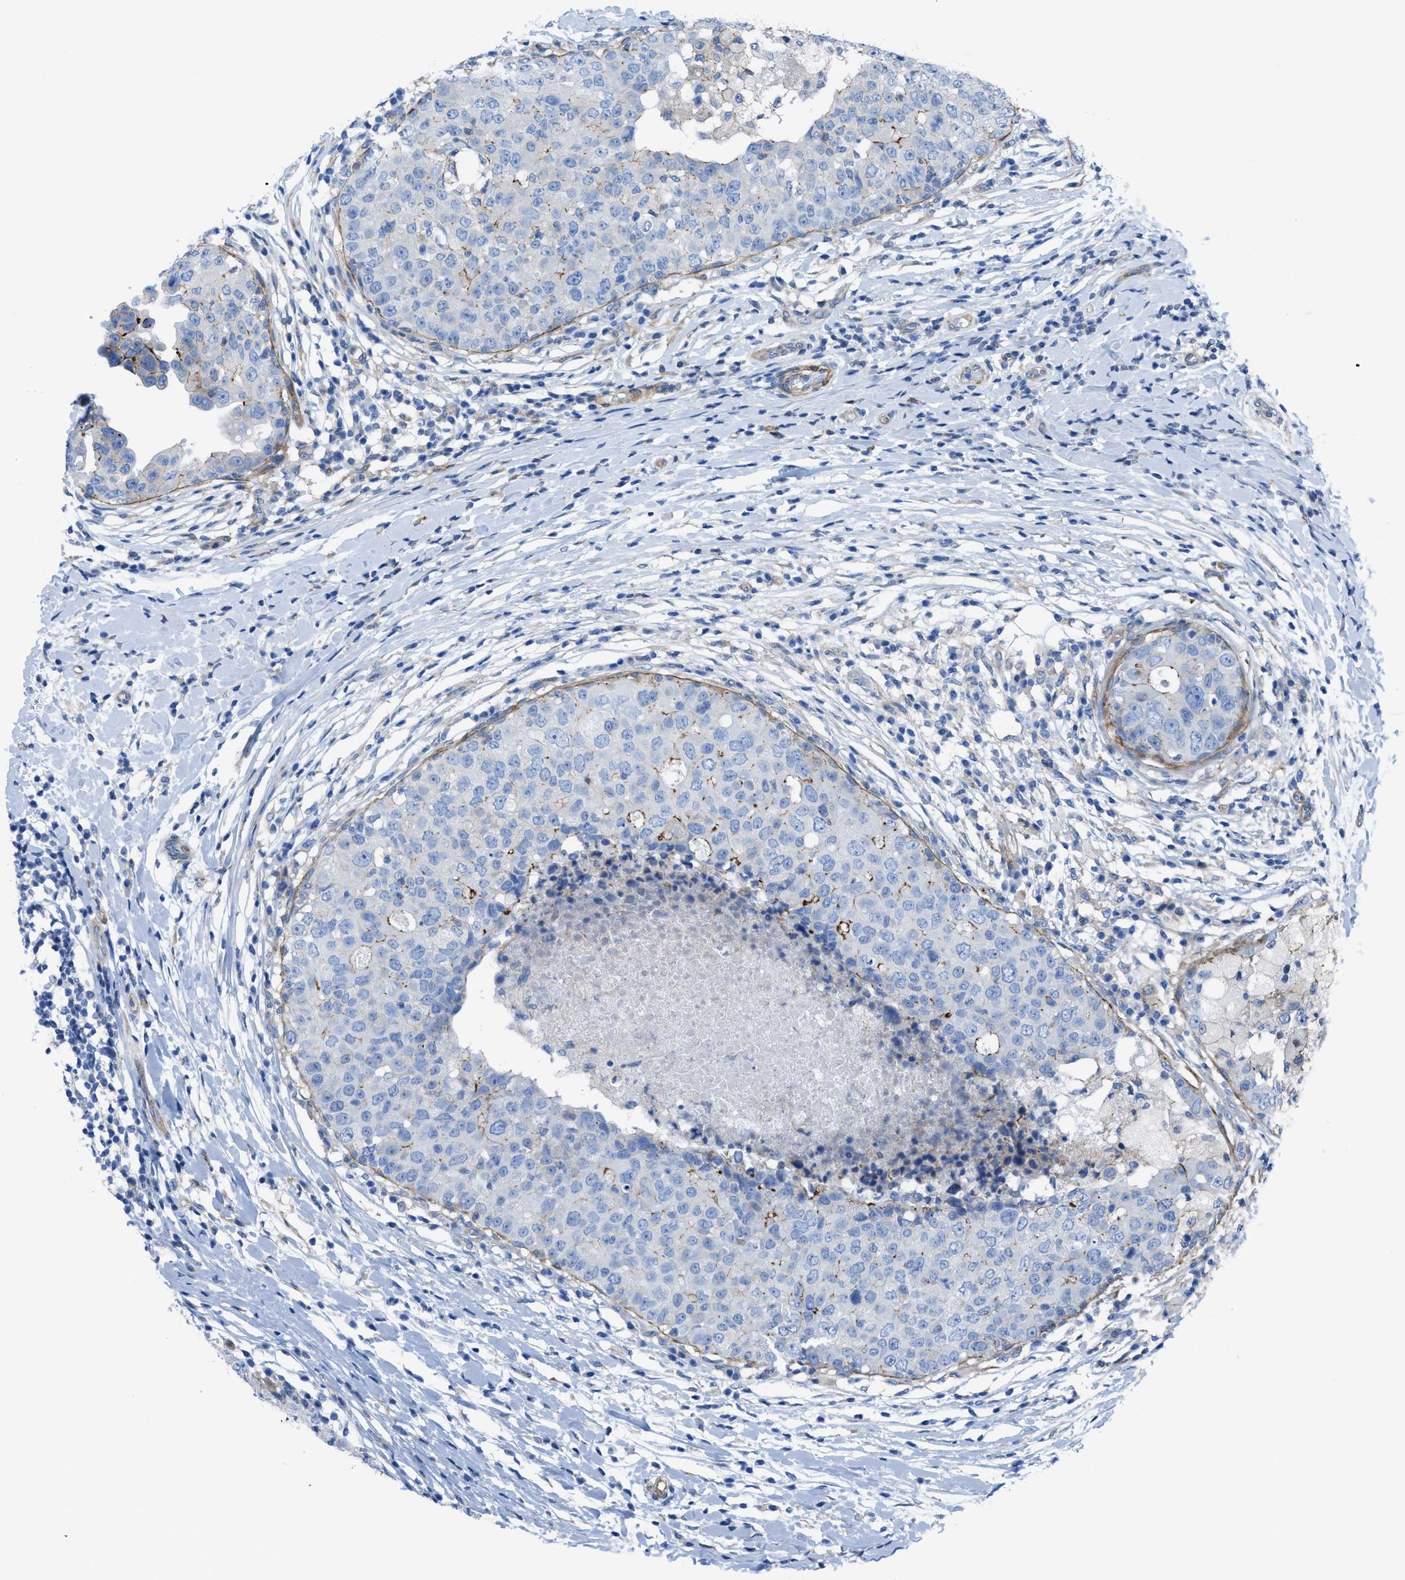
{"staining": {"intensity": "negative", "quantity": "none", "location": "none"}, "tissue": "breast cancer", "cell_type": "Tumor cells", "image_type": "cancer", "snomed": [{"axis": "morphology", "description": "Duct carcinoma"}, {"axis": "topography", "description": "Breast"}], "caption": "Histopathology image shows no protein expression in tumor cells of breast infiltrating ductal carcinoma tissue.", "gene": "KCNH7", "patient": {"sex": "female", "age": 27}}